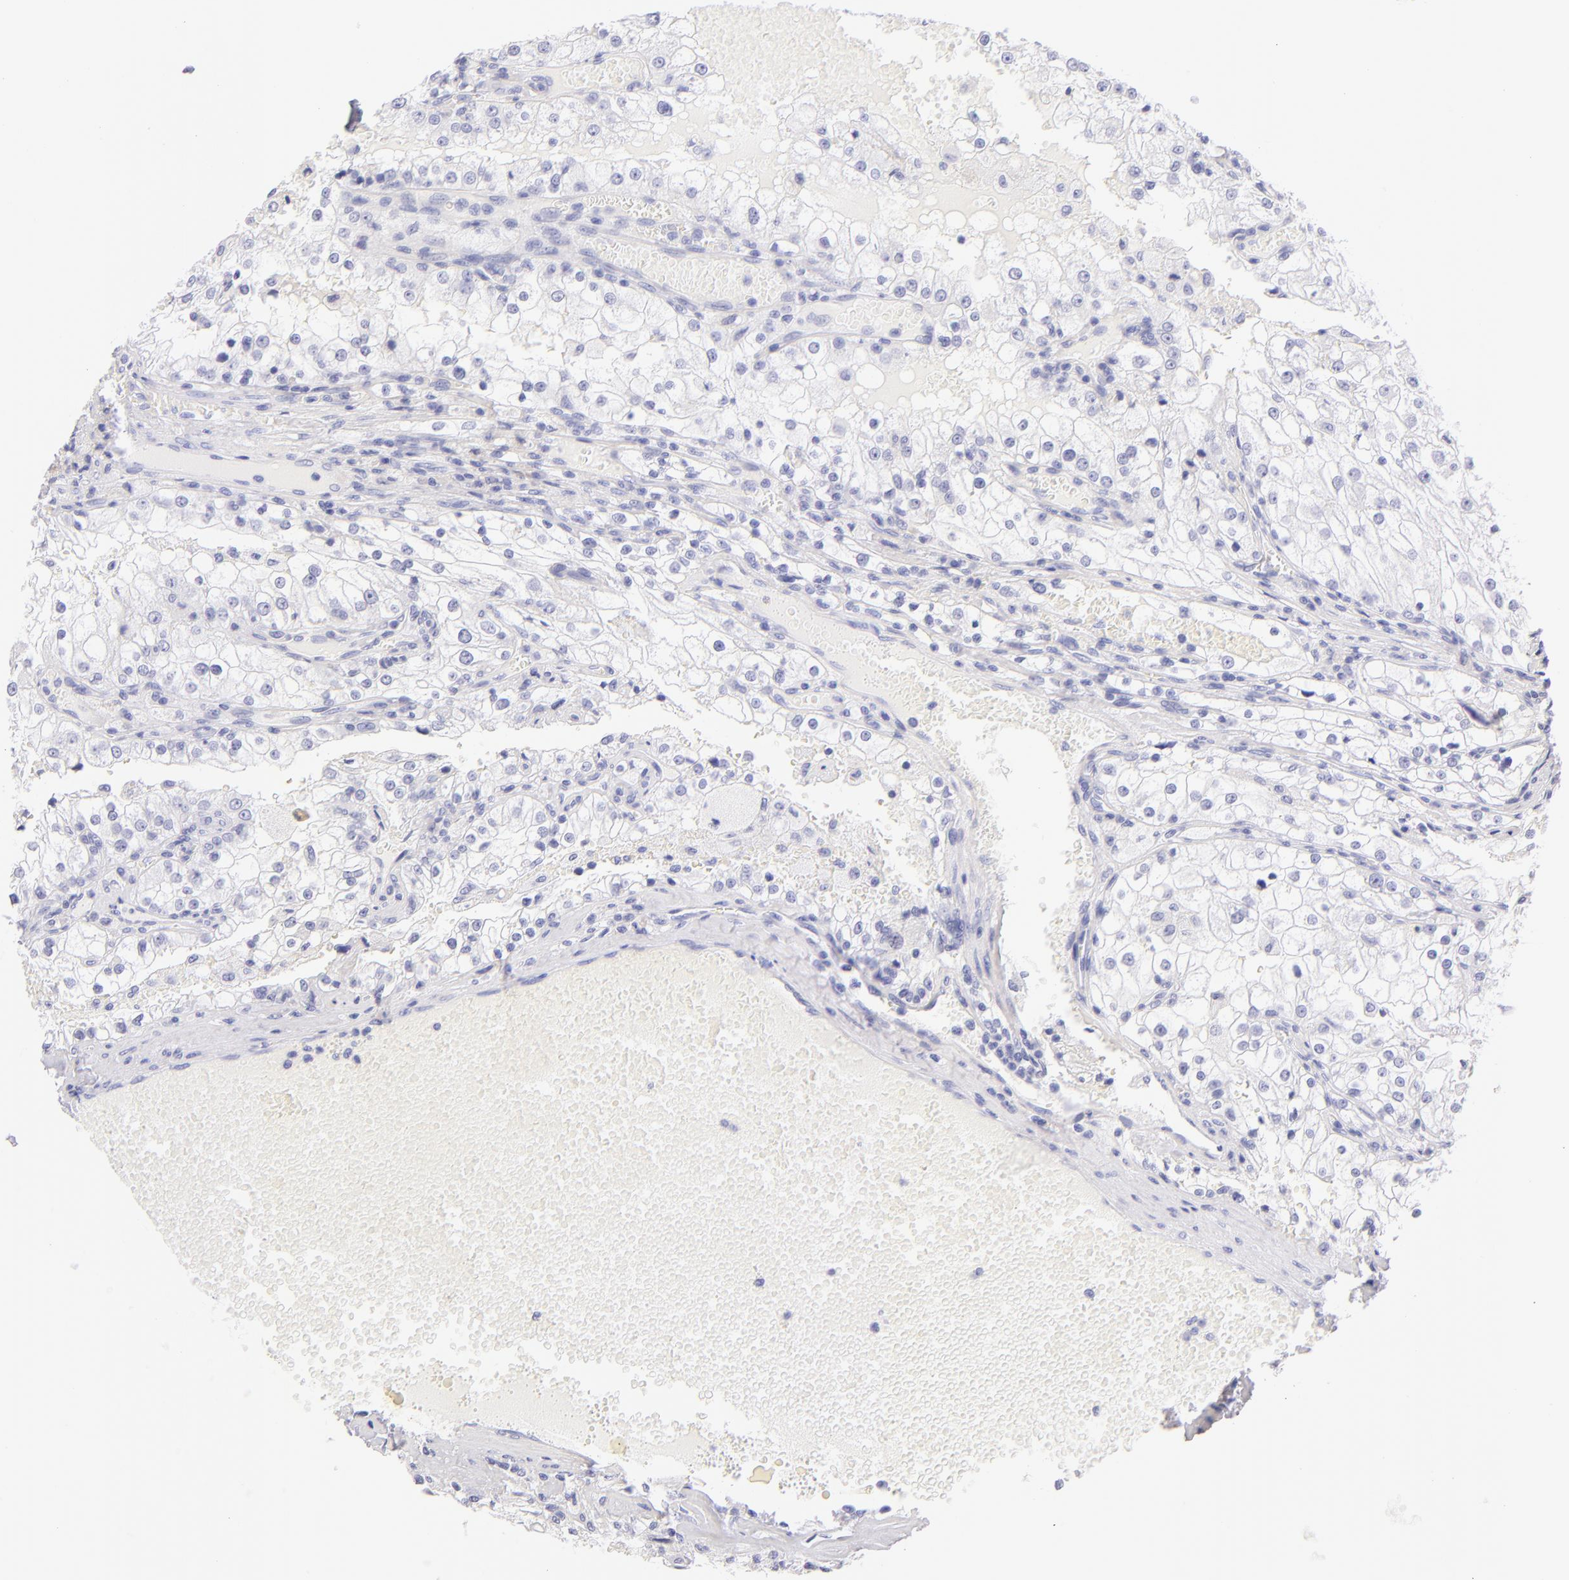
{"staining": {"intensity": "negative", "quantity": "none", "location": "none"}, "tissue": "renal cancer", "cell_type": "Tumor cells", "image_type": "cancer", "snomed": [{"axis": "morphology", "description": "Adenocarcinoma, NOS"}, {"axis": "topography", "description": "Kidney"}], "caption": "Human renal adenocarcinoma stained for a protein using immunohistochemistry (IHC) exhibits no expression in tumor cells.", "gene": "SDC1", "patient": {"sex": "female", "age": 74}}